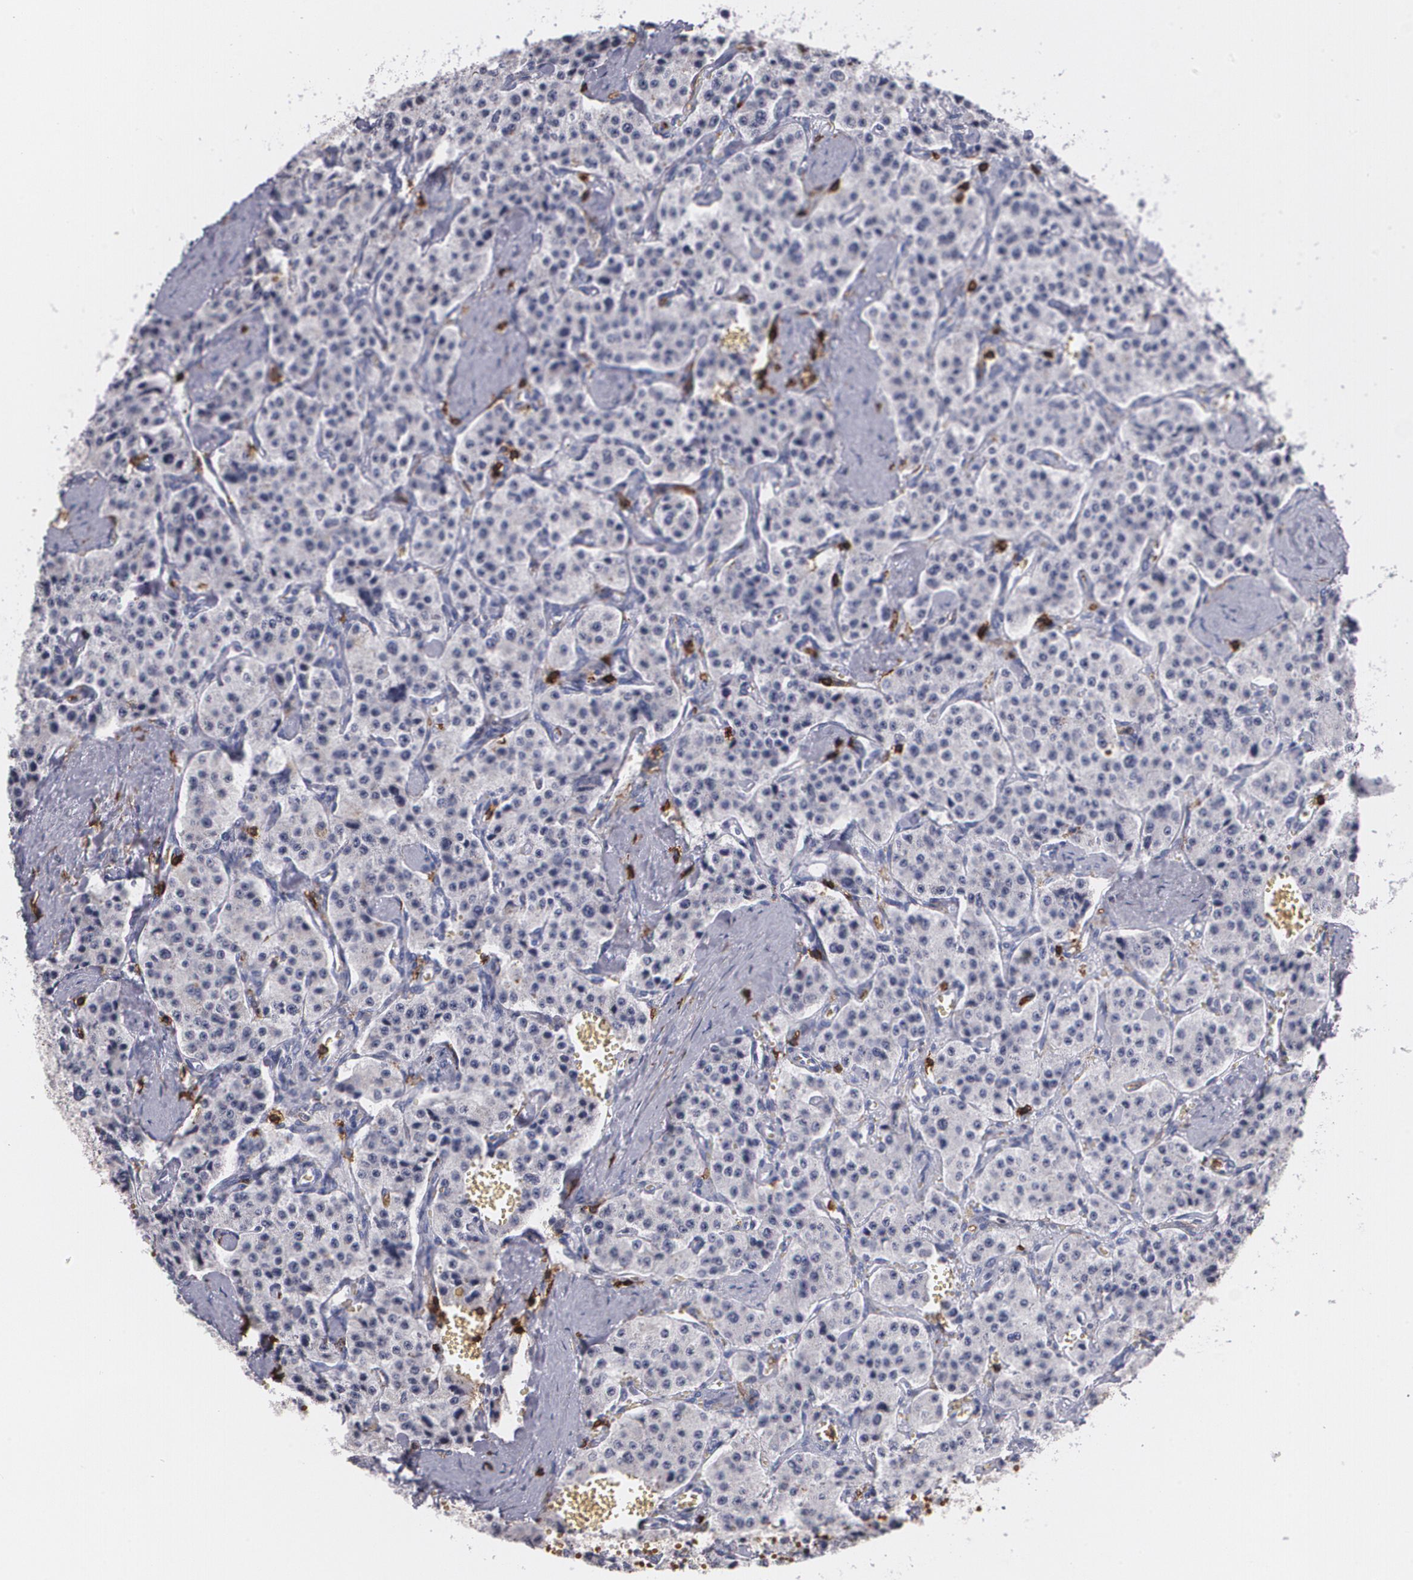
{"staining": {"intensity": "negative", "quantity": "none", "location": "none"}, "tissue": "carcinoid", "cell_type": "Tumor cells", "image_type": "cancer", "snomed": [{"axis": "morphology", "description": "Carcinoid, malignant, NOS"}, {"axis": "topography", "description": "Small intestine"}], "caption": "A high-resolution micrograph shows immunohistochemistry staining of carcinoid, which demonstrates no significant positivity in tumor cells.", "gene": "PTPRC", "patient": {"sex": "male", "age": 52}}